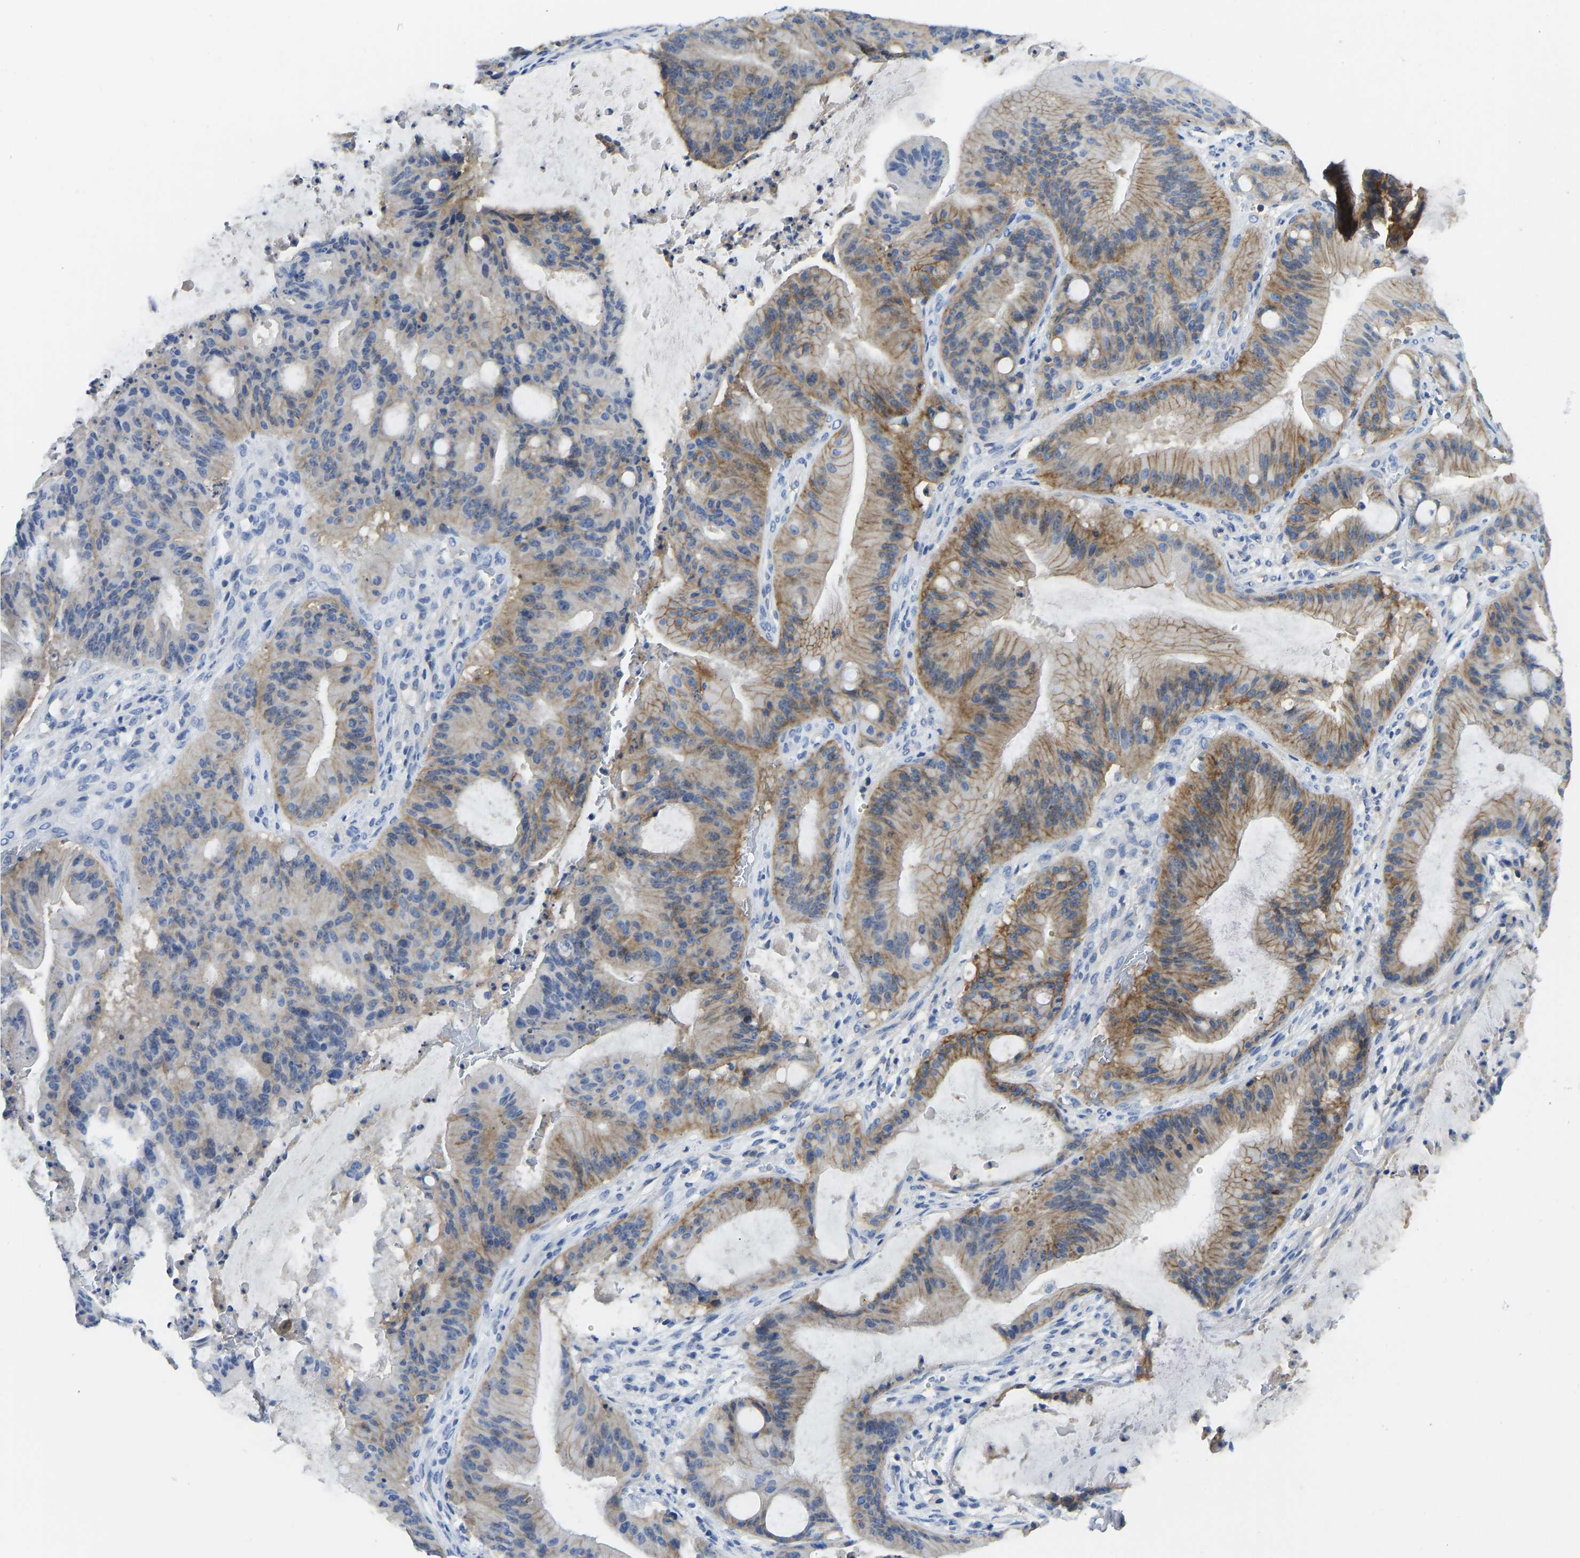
{"staining": {"intensity": "moderate", "quantity": ">75%", "location": "cytoplasmic/membranous"}, "tissue": "liver cancer", "cell_type": "Tumor cells", "image_type": "cancer", "snomed": [{"axis": "morphology", "description": "Normal tissue, NOS"}, {"axis": "morphology", "description": "Cholangiocarcinoma"}, {"axis": "topography", "description": "Liver"}, {"axis": "topography", "description": "Peripheral nerve tissue"}], "caption": "This is a histology image of immunohistochemistry (IHC) staining of liver cholangiocarcinoma, which shows moderate positivity in the cytoplasmic/membranous of tumor cells.", "gene": "NDRG3", "patient": {"sex": "female", "age": 73}}